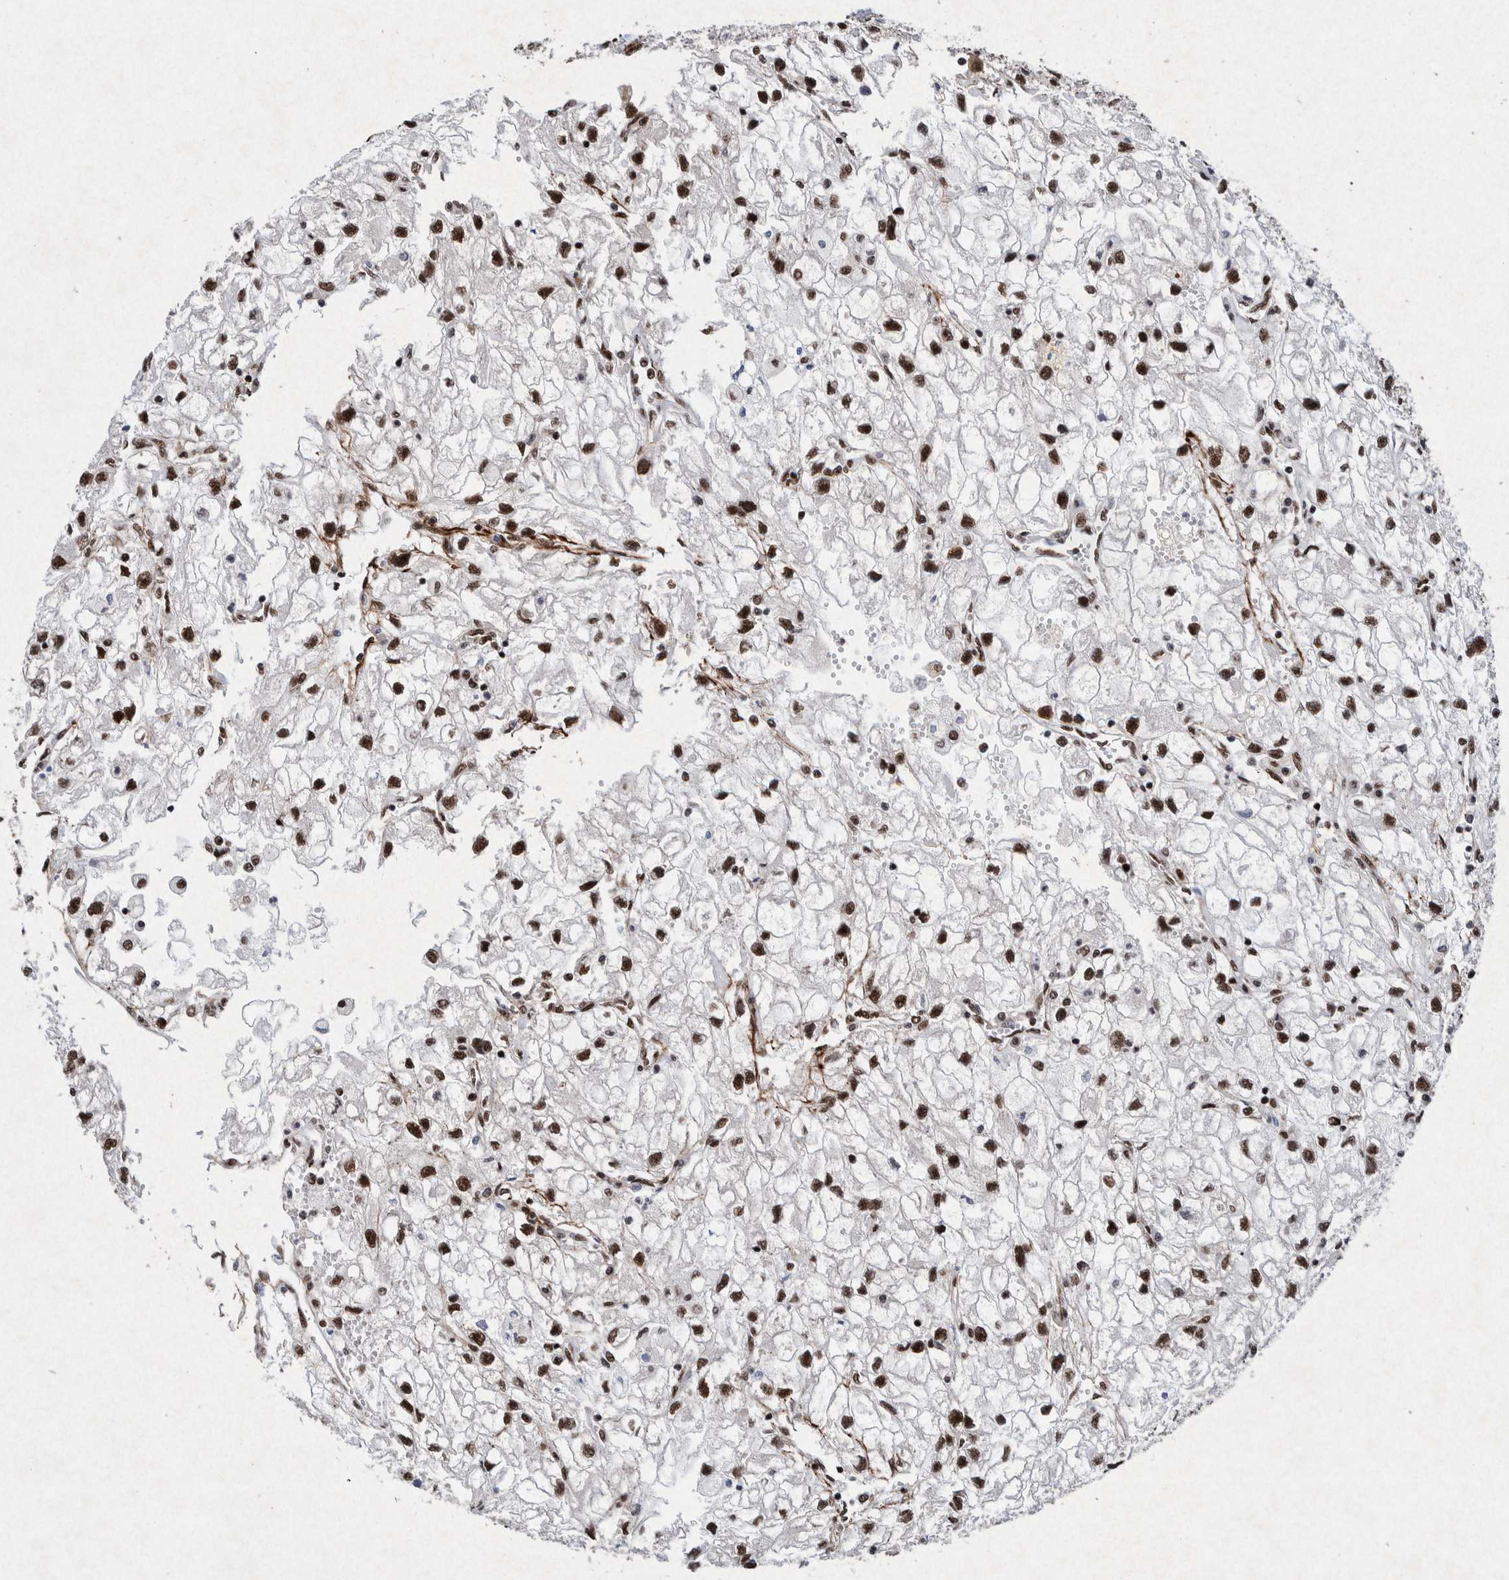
{"staining": {"intensity": "strong", "quantity": ">75%", "location": "nuclear"}, "tissue": "renal cancer", "cell_type": "Tumor cells", "image_type": "cancer", "snomed": [{"axis": "morphology", "description": "Adenocarcinoma, NOS"}, {"axis": "topography", "description": "Kidney"}], "caption": "A high amount of strong nuclear positivity is present in approximately >75% of tumor cells in adenocarcinoma (renal) tissue.", "gene": "TAF10", "patient": {"sex": "female", "age": 70}}